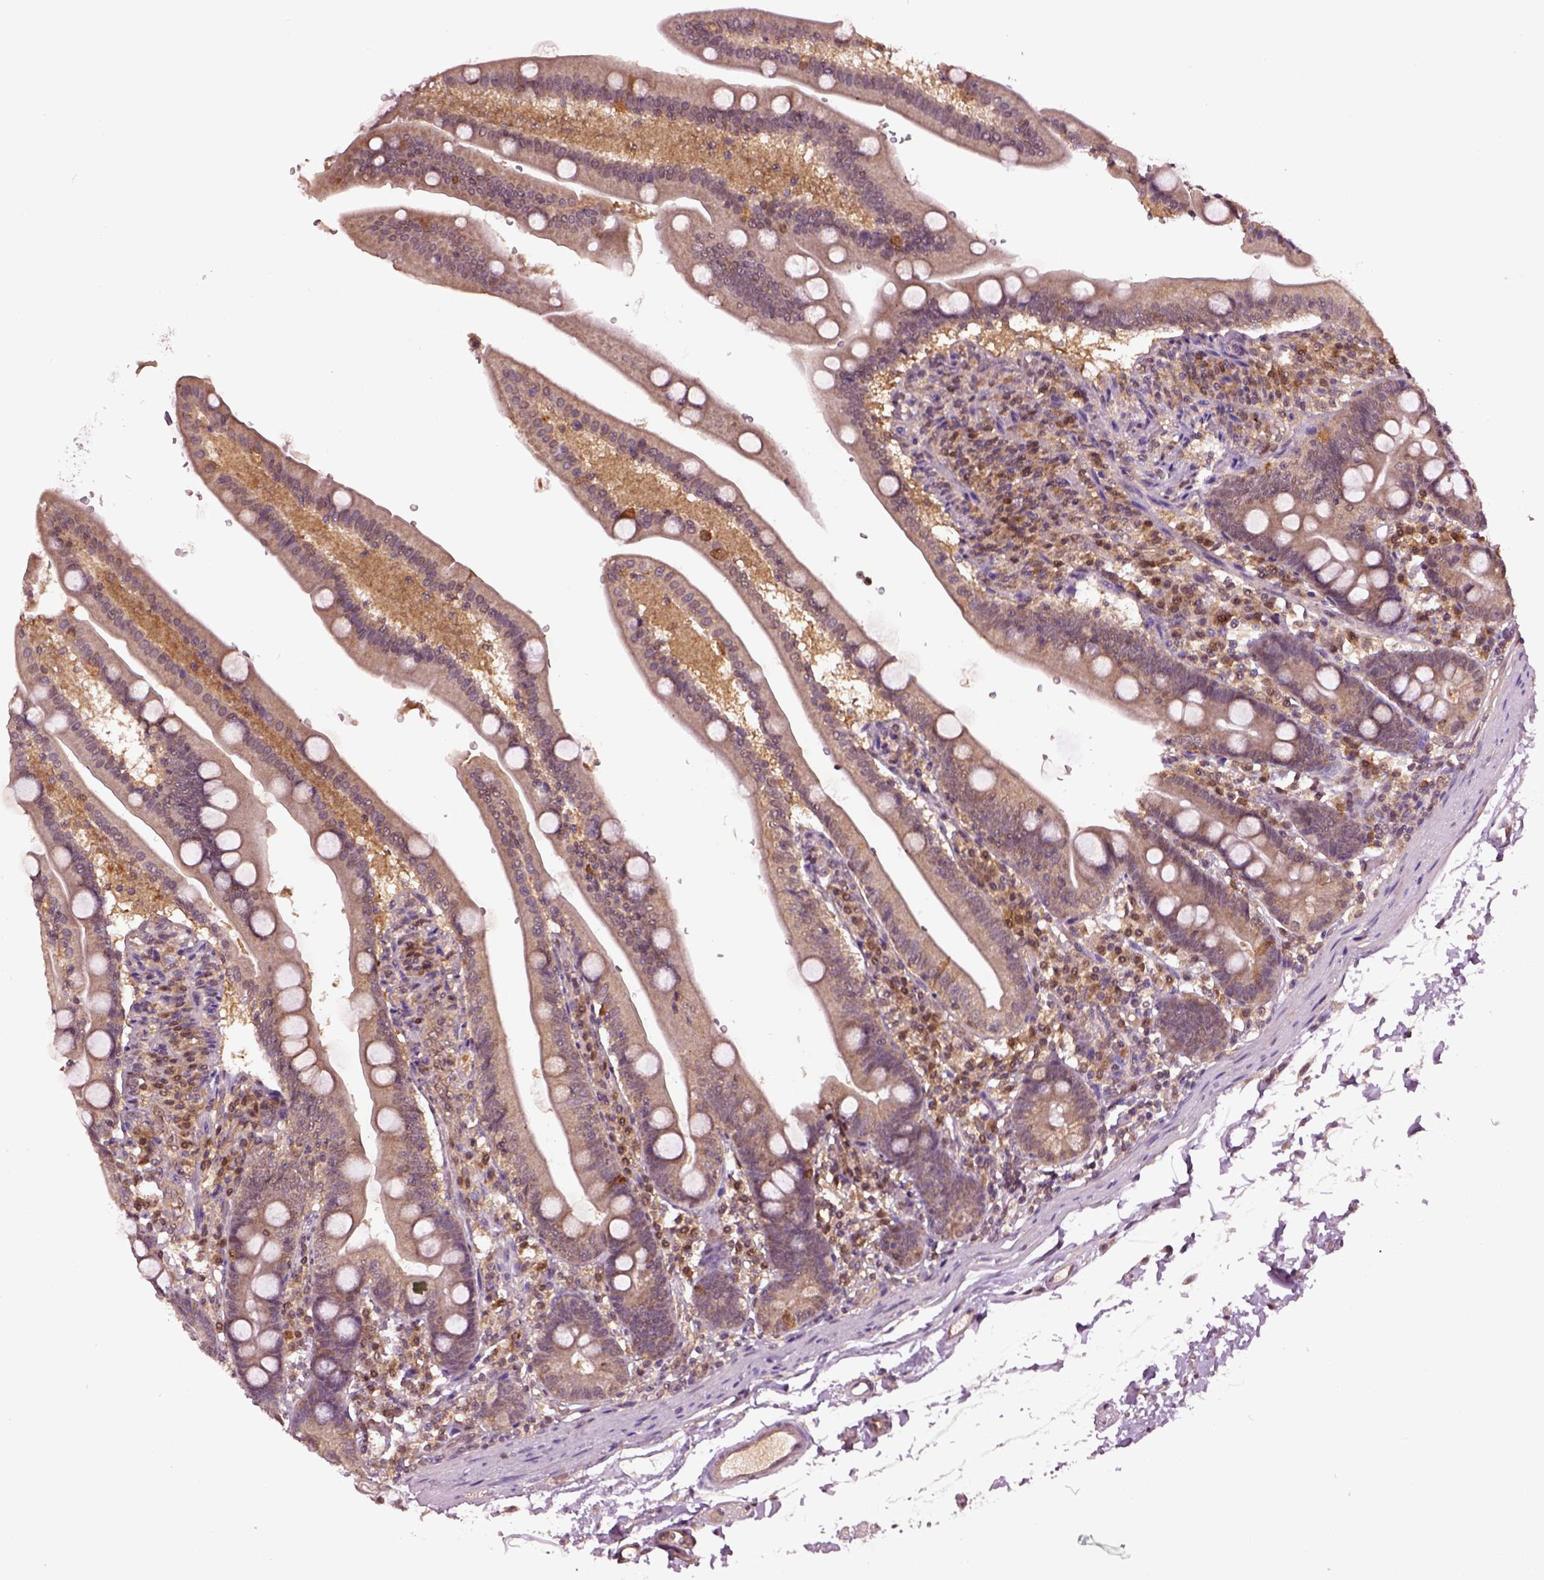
{"staining": {"intensity": "moderate", "quantity": "<25%", "location": "cytoplasmic/membranous"}, "tissue": "duodenum", "cell_type": "Glandular cells", "image_type": "normal", "snomed": [{"axis": "morphology", "description": "Normal tissue, NOS"}, {"axis": "topography", "description": "Duodenum"}], "caption": "Immunohistochemistry (IHC) photomicrograph of normal human duodenum stained for a protein (brown), which displays low levels of moderate cytoplasmic/membranous positivity in about <25% of glandular cells.", "gene": "MDP1", "patient": {"sex": "female", "age": 67}}